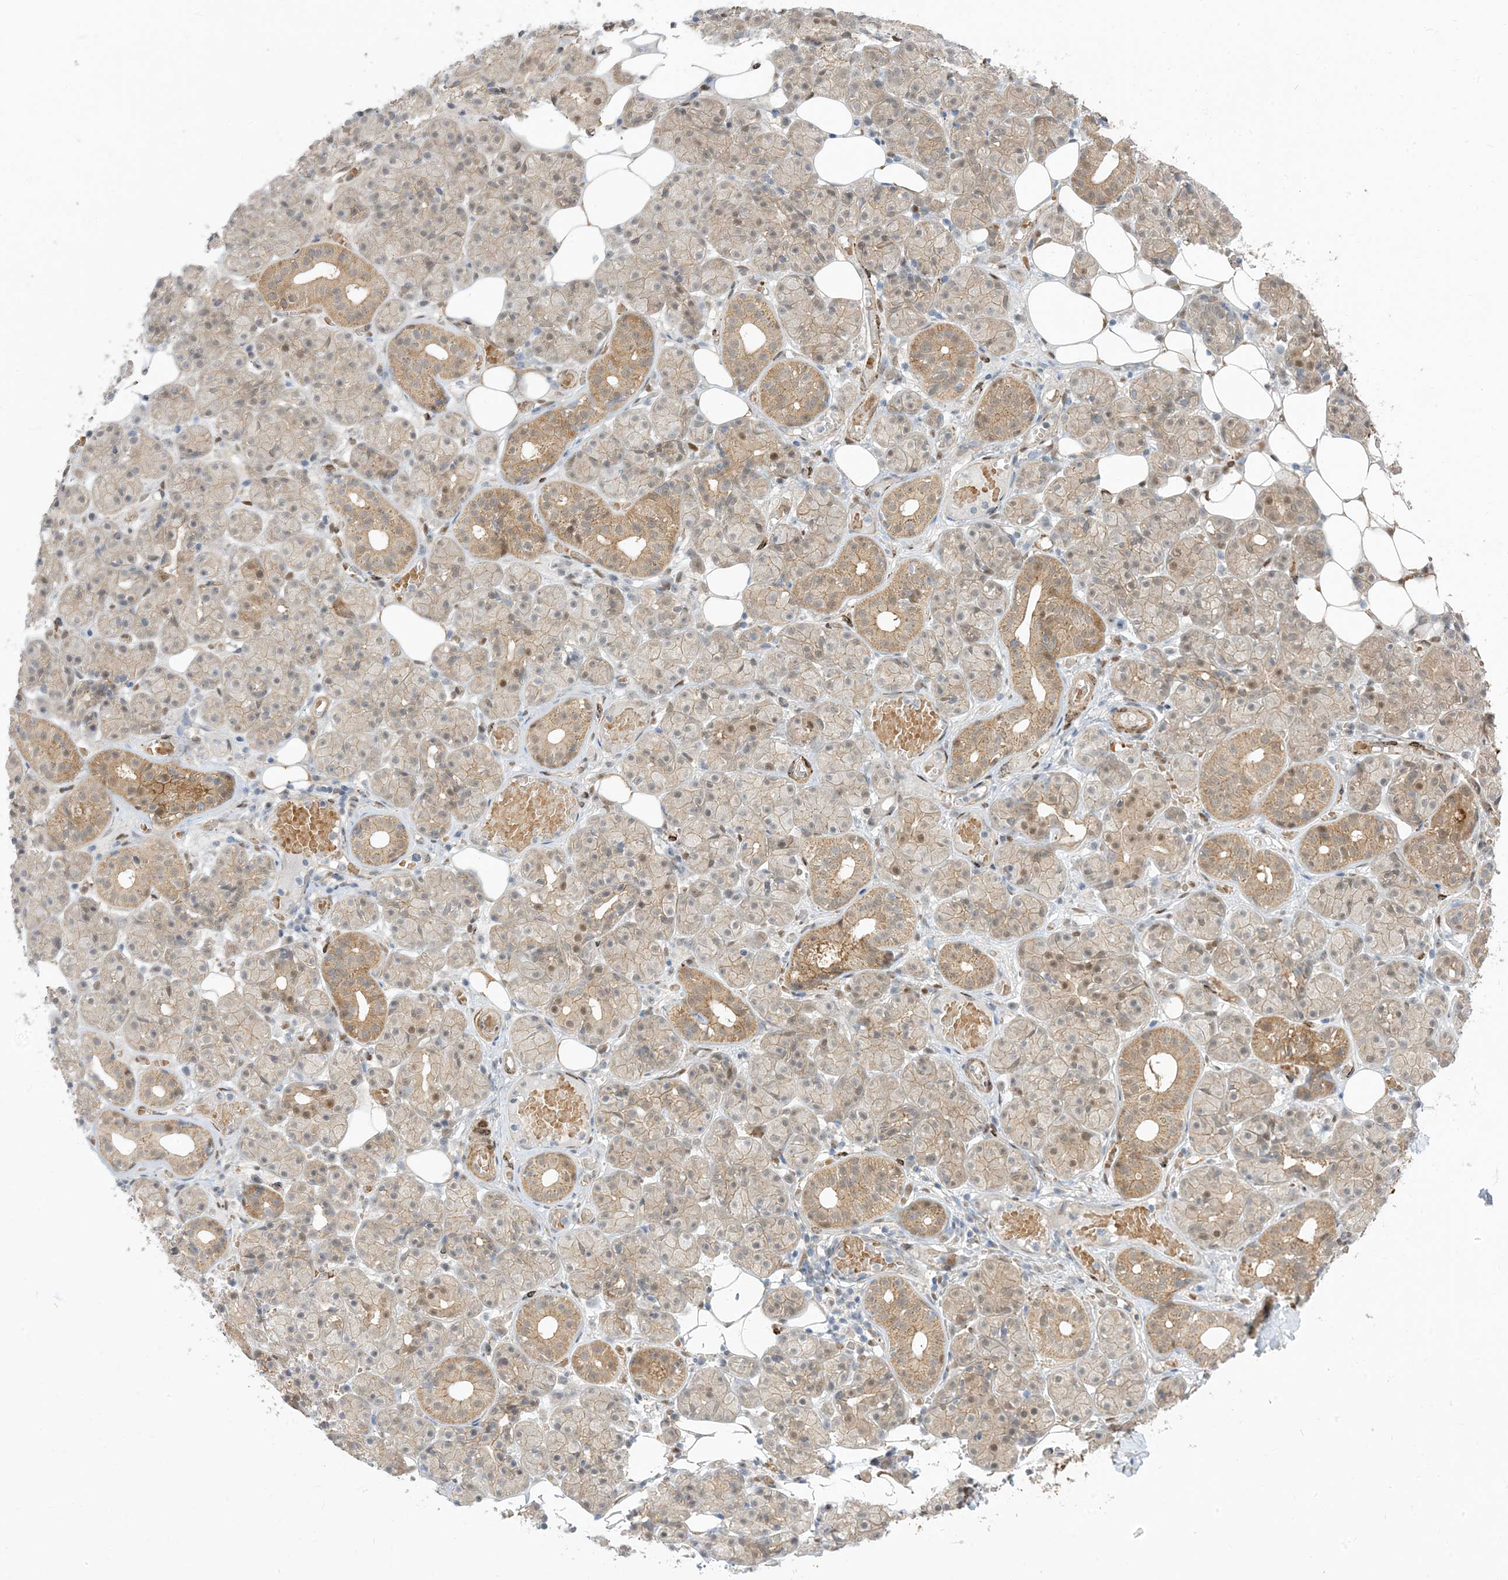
{"staining": {"intensity": "moderate", "quantity": "25%-75%", "location": "cytoplasmic/membranous,nuclear"}, "tissue": "salivary gland", "cell_type": "Glandular cells", "image_type": "normal", "snomed": [{"axis": "morphology", "description": "Normal tissue, NOS"}, {"axis": "topography", "description": "Salivary gland"}], "caption": "Immunohistochemical staining of unremarkable human salivary gland reveals medium levels of moderate cytoplasmic/membranous,nuclear positivity in approximately 25%-75% of glandular cells.", "gene": "RIN1", "patient": {"sex": "male", "age": 63}}